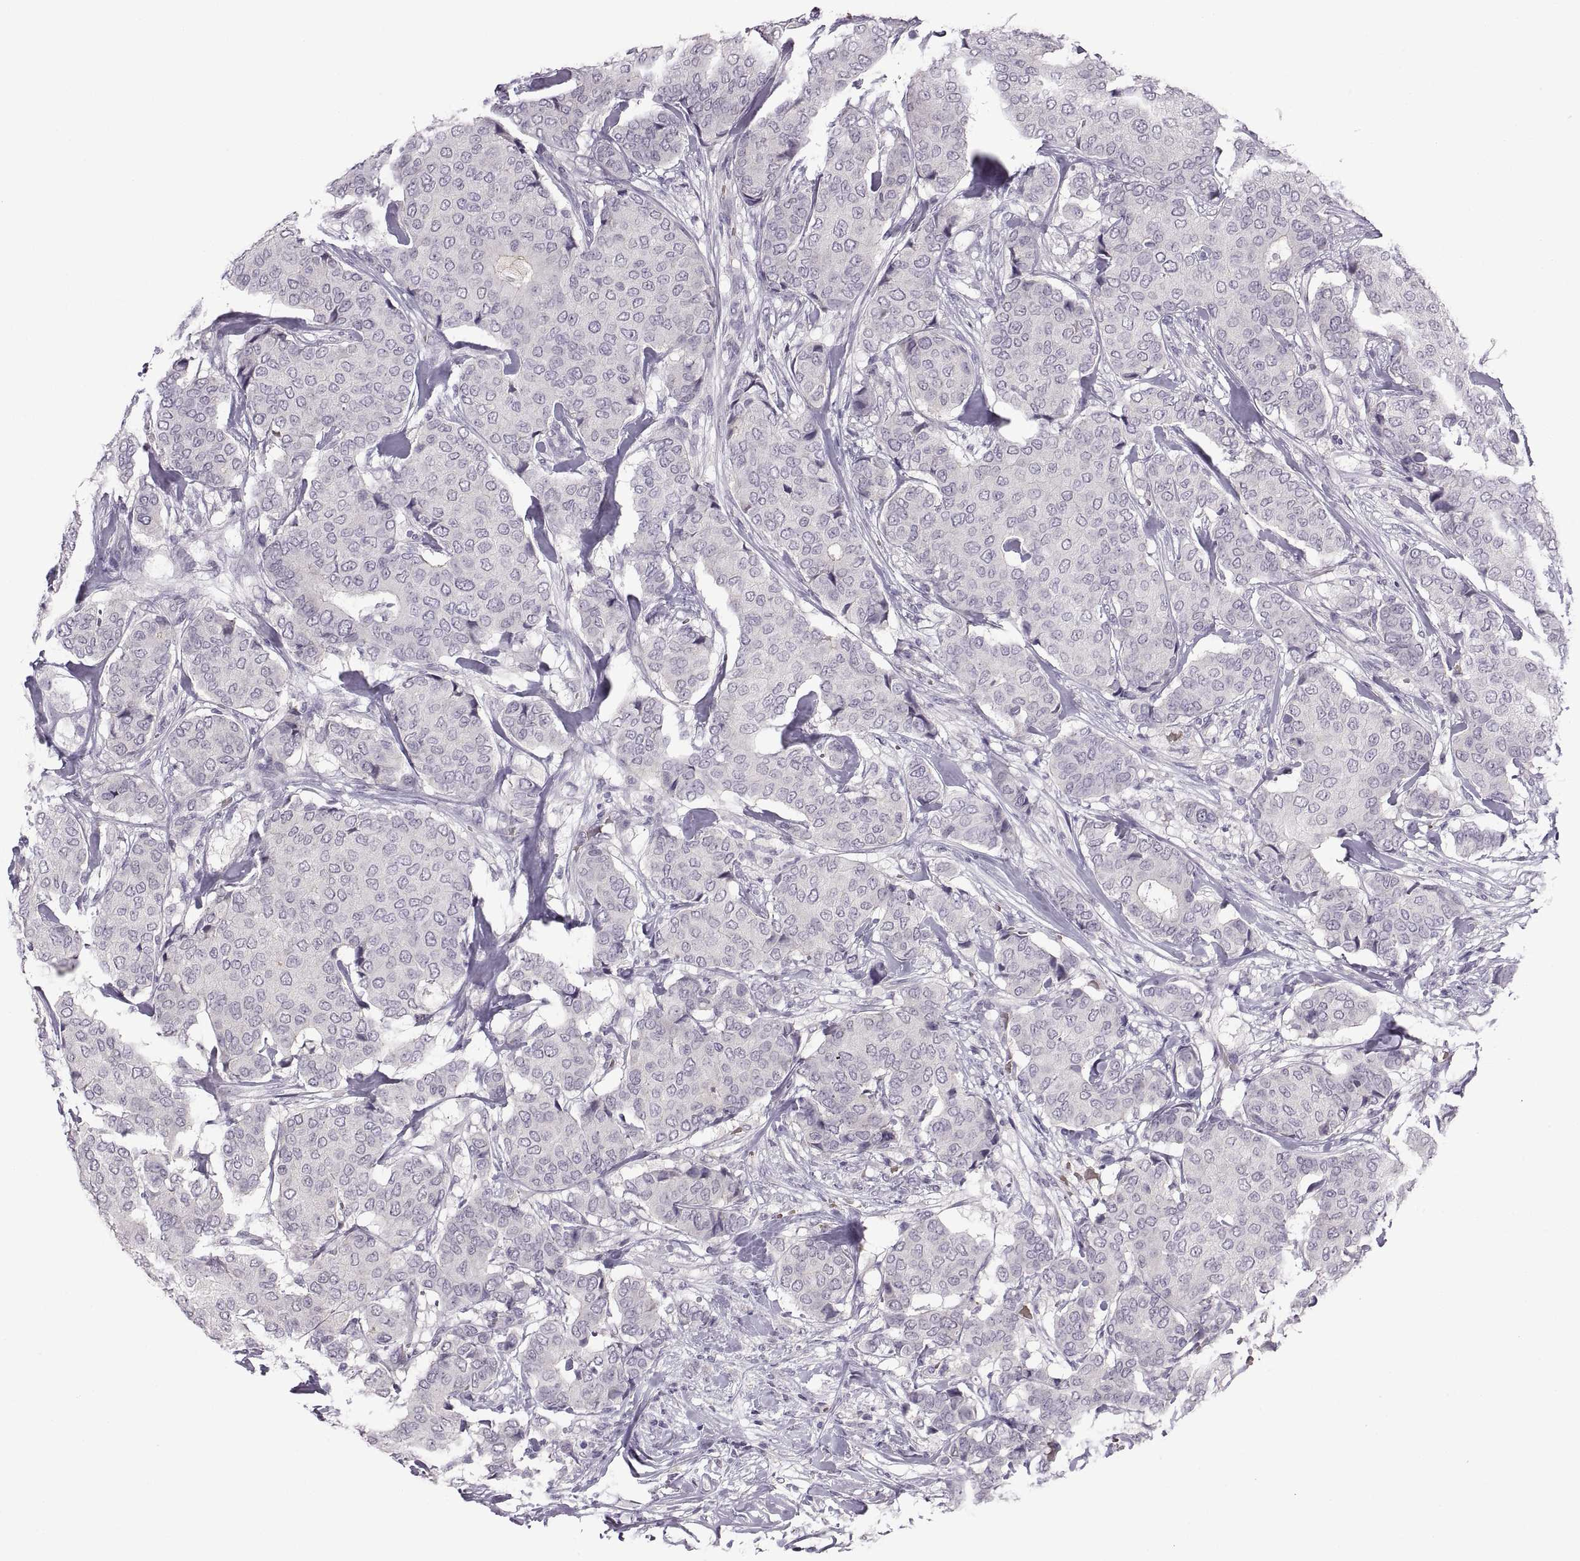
{"staining": {"intensity": "negative", "quantity": "none", "location": "none"}, "tissue": "breast cancer", "cell_type": "Tumor cells", "image_type": "cancer", "snomed": [{"axis": "morphology", "description": "Duct carcinoma"}, {"axis": "topography", "description": "Breast"}], "caption": "High power microscopy image of an immunohistochemistry image of breast cancer, revealing no significant staining in tumor cells.", "gene": "MEIOC", "patient": {"sex": "female", "age": 75}}